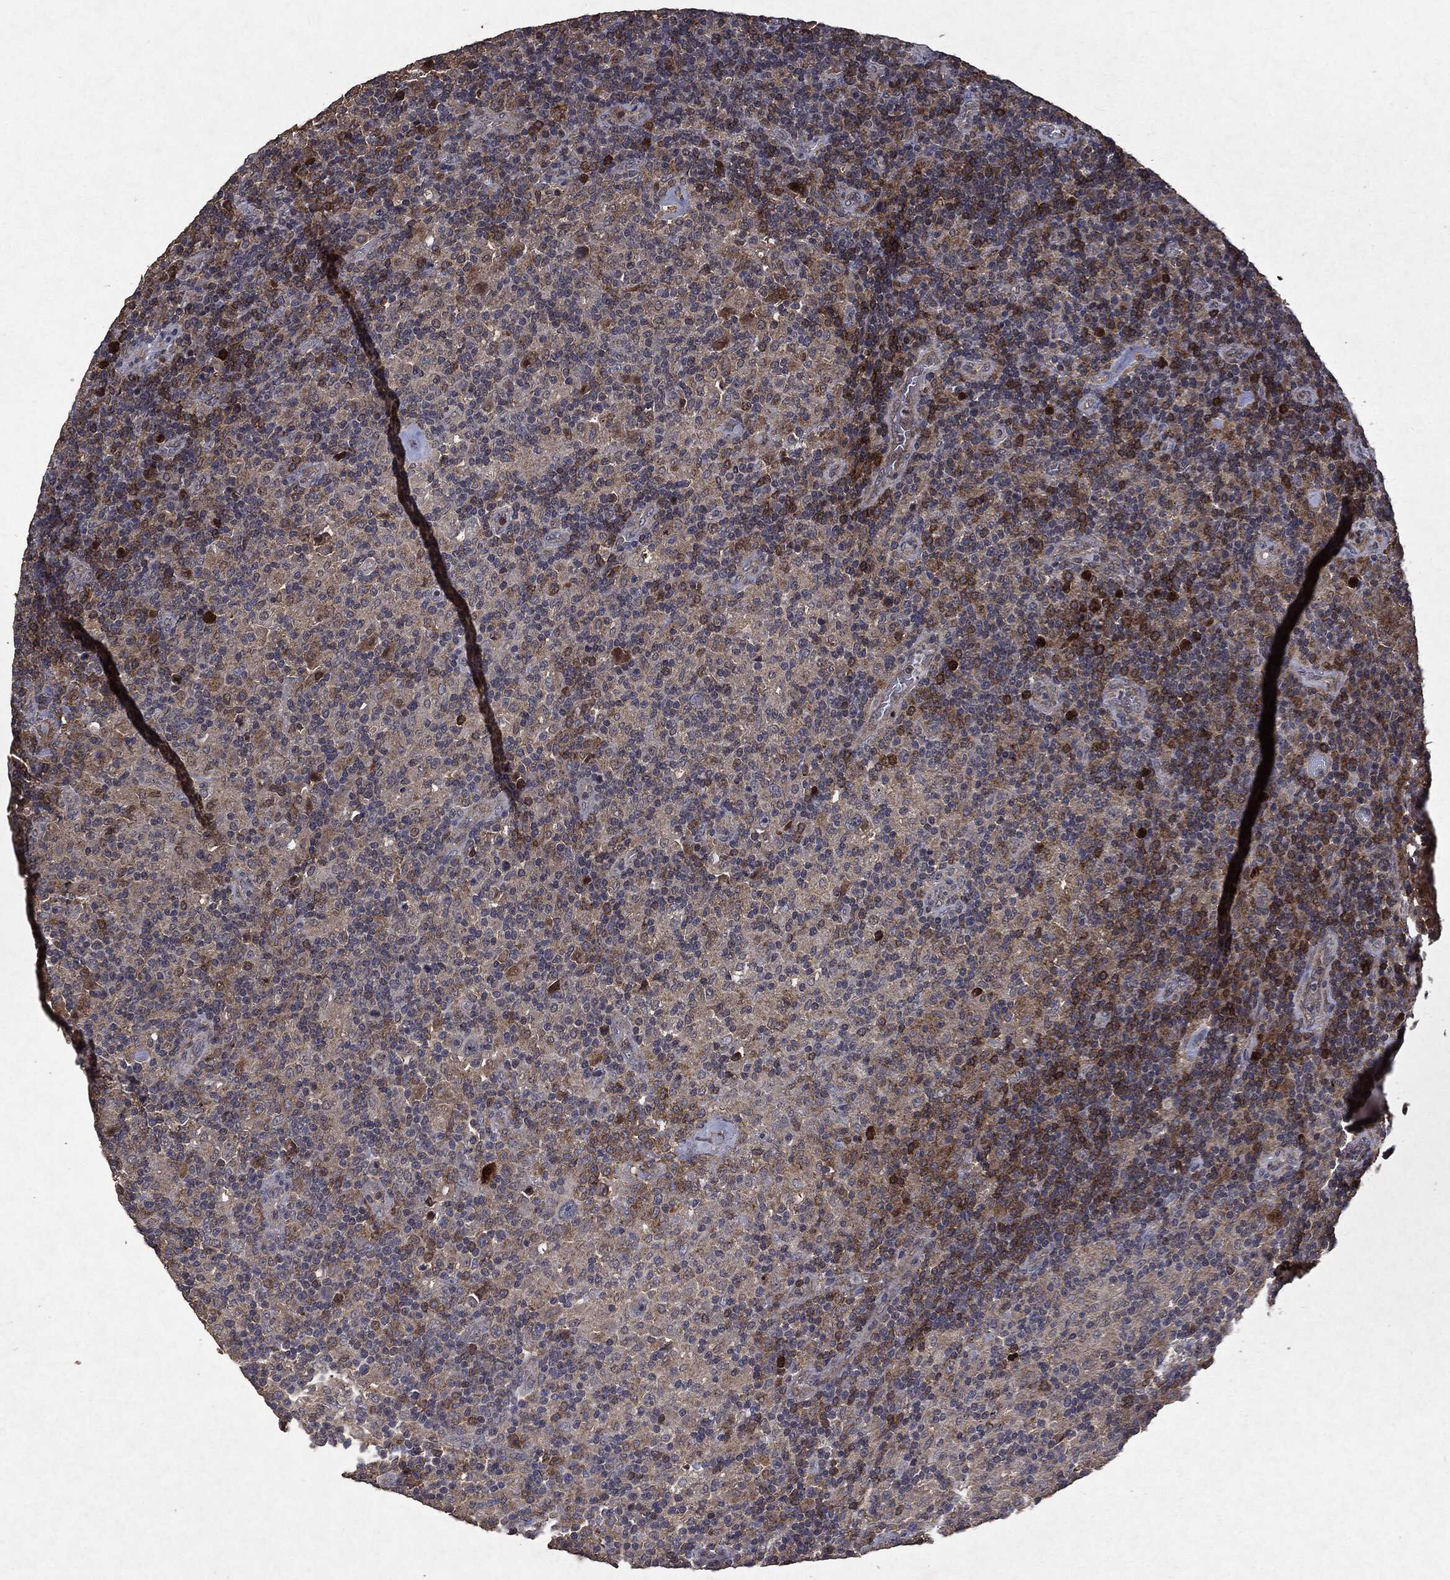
{"staining": {"intensity": "moderate", "quantity": "25%-75%", "location": "cytoplasmic/membranous"}, "tissue": "lymphoma", "cell_type": "Tumor cells", "image_type": "cancer", "snomed": [{"axis": "morphology", "description": "Hodgkin's disease, NOS"}, {"axis": "topography", "description": "Lymph node"}], "caption": "Lymphoma was stained to show a protein in brown. There is medium levels of moderate cytoplasmic/membranous positivity in about 25%-75% of tumor cells.", "gene": "PTEN", "patient": {"sex": "male", "age": 70}}